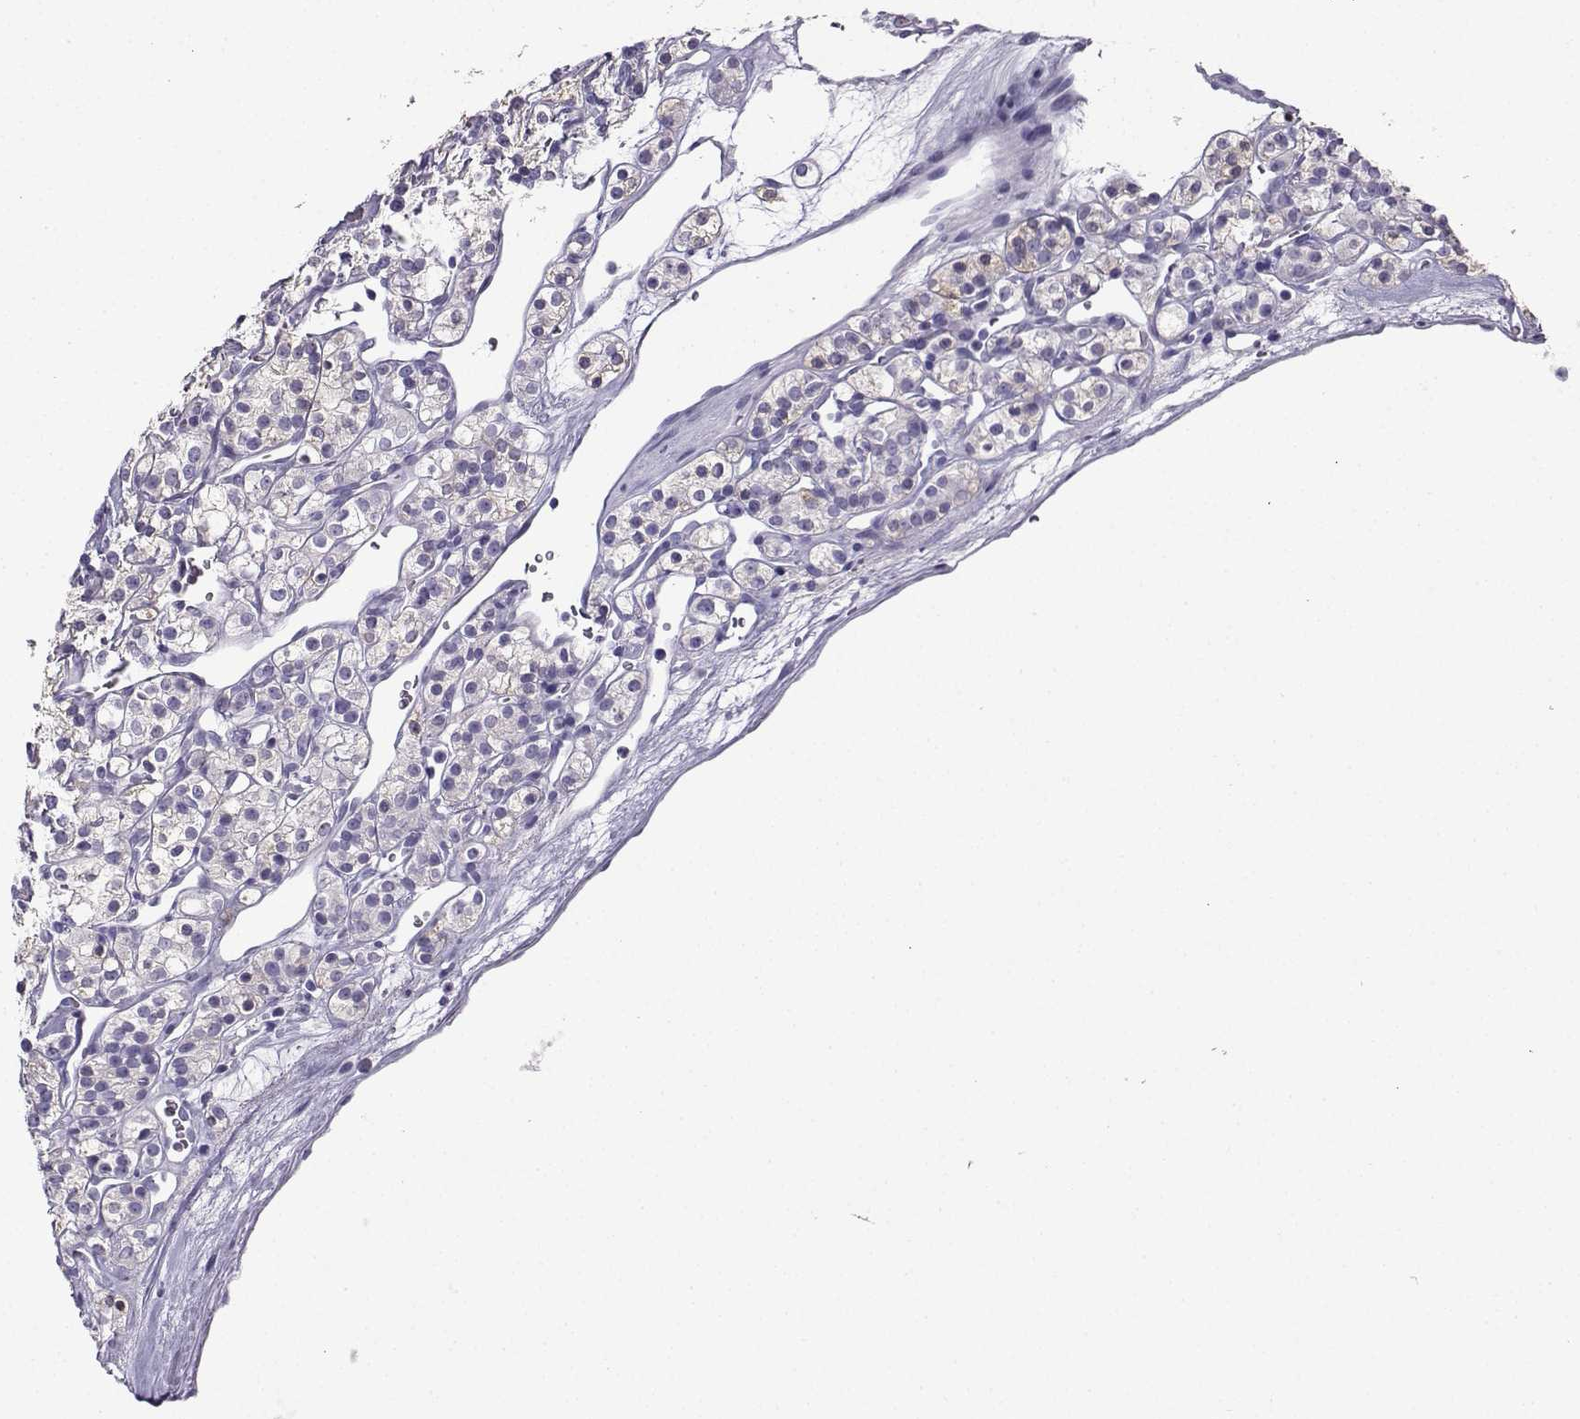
{"staining": {"intensity": "negative", "quantity": "none", "location": "none"}, "tissue": "renal cancer", "cell_type": "Tumor cells", "image_type": "cancer", "snomed": [{"axis": "morphology", "description": "Adenocarcinoma, NOS"}, {"axis": "topography", "description": "Kidney"}], "caption": "High magnification brightfield microscopy of renal adenocarcinoma stained with DAB (brown) and counterstained with hematoxylin (blue): tumor cells show no significant positivity.", "gene": "LINGO1", "patient": {"sex": "male", "age": 77}}